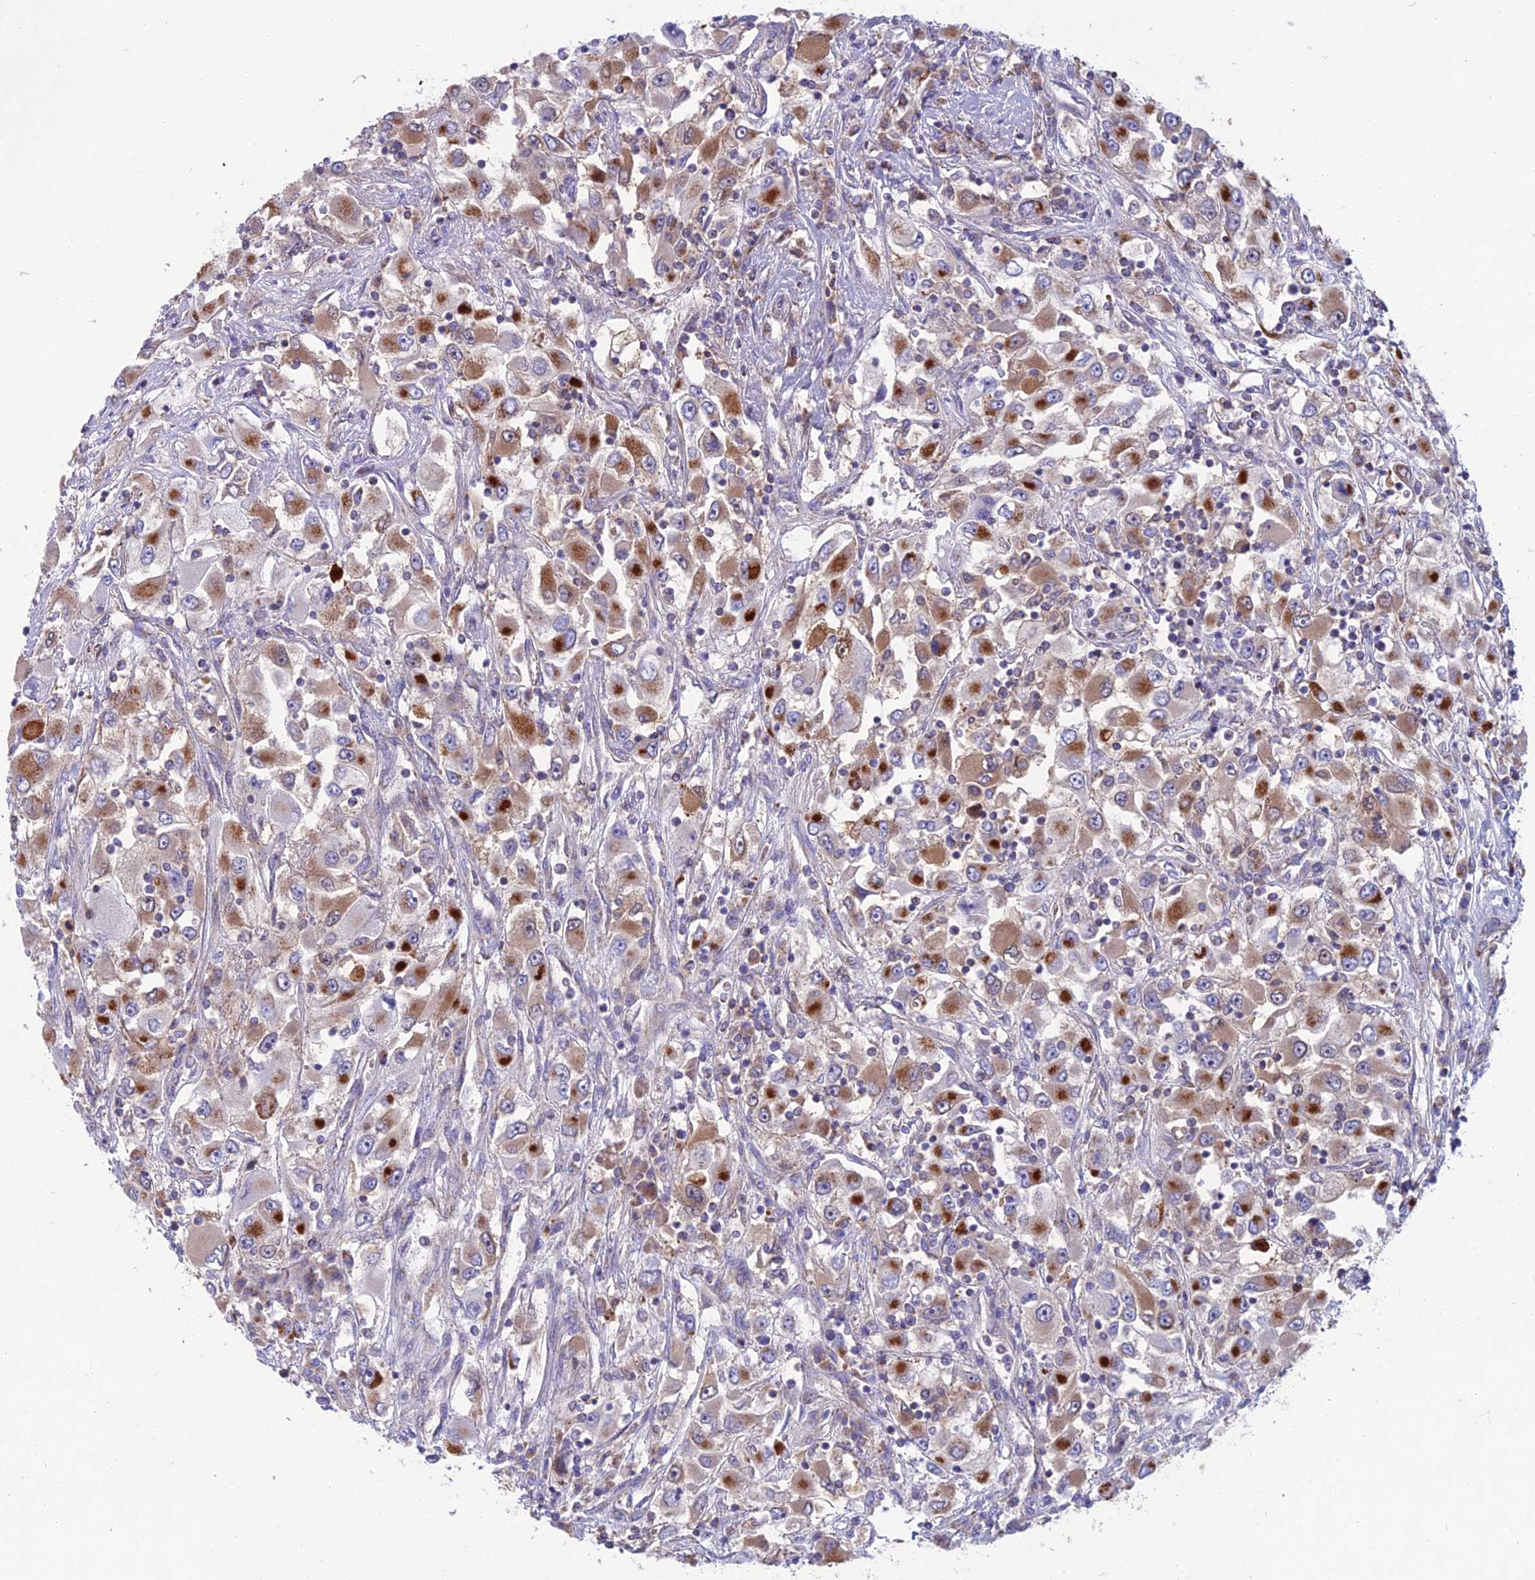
{"staining": {"intensity": "strong", "quantity": "25%-75%", "location": "cytoplasmic/membranous"}, "tissue": "renal cancer", "cell_type": "Tumor cells", "image_type": "cancer", "snomed": [{"axis": "morphology", "description": "Adenocarcinoma, NOS"}, {"axis": "topography", "description": "Kidney"}], "caption": "A high-resolution image shows IHC staining of renal cancer, which reveals strong cytoplasmic/membranous expression in approximately 25%-75% of tumor cells.", "gene": "CS", "patient": {"sex": "female", "age": 52}}